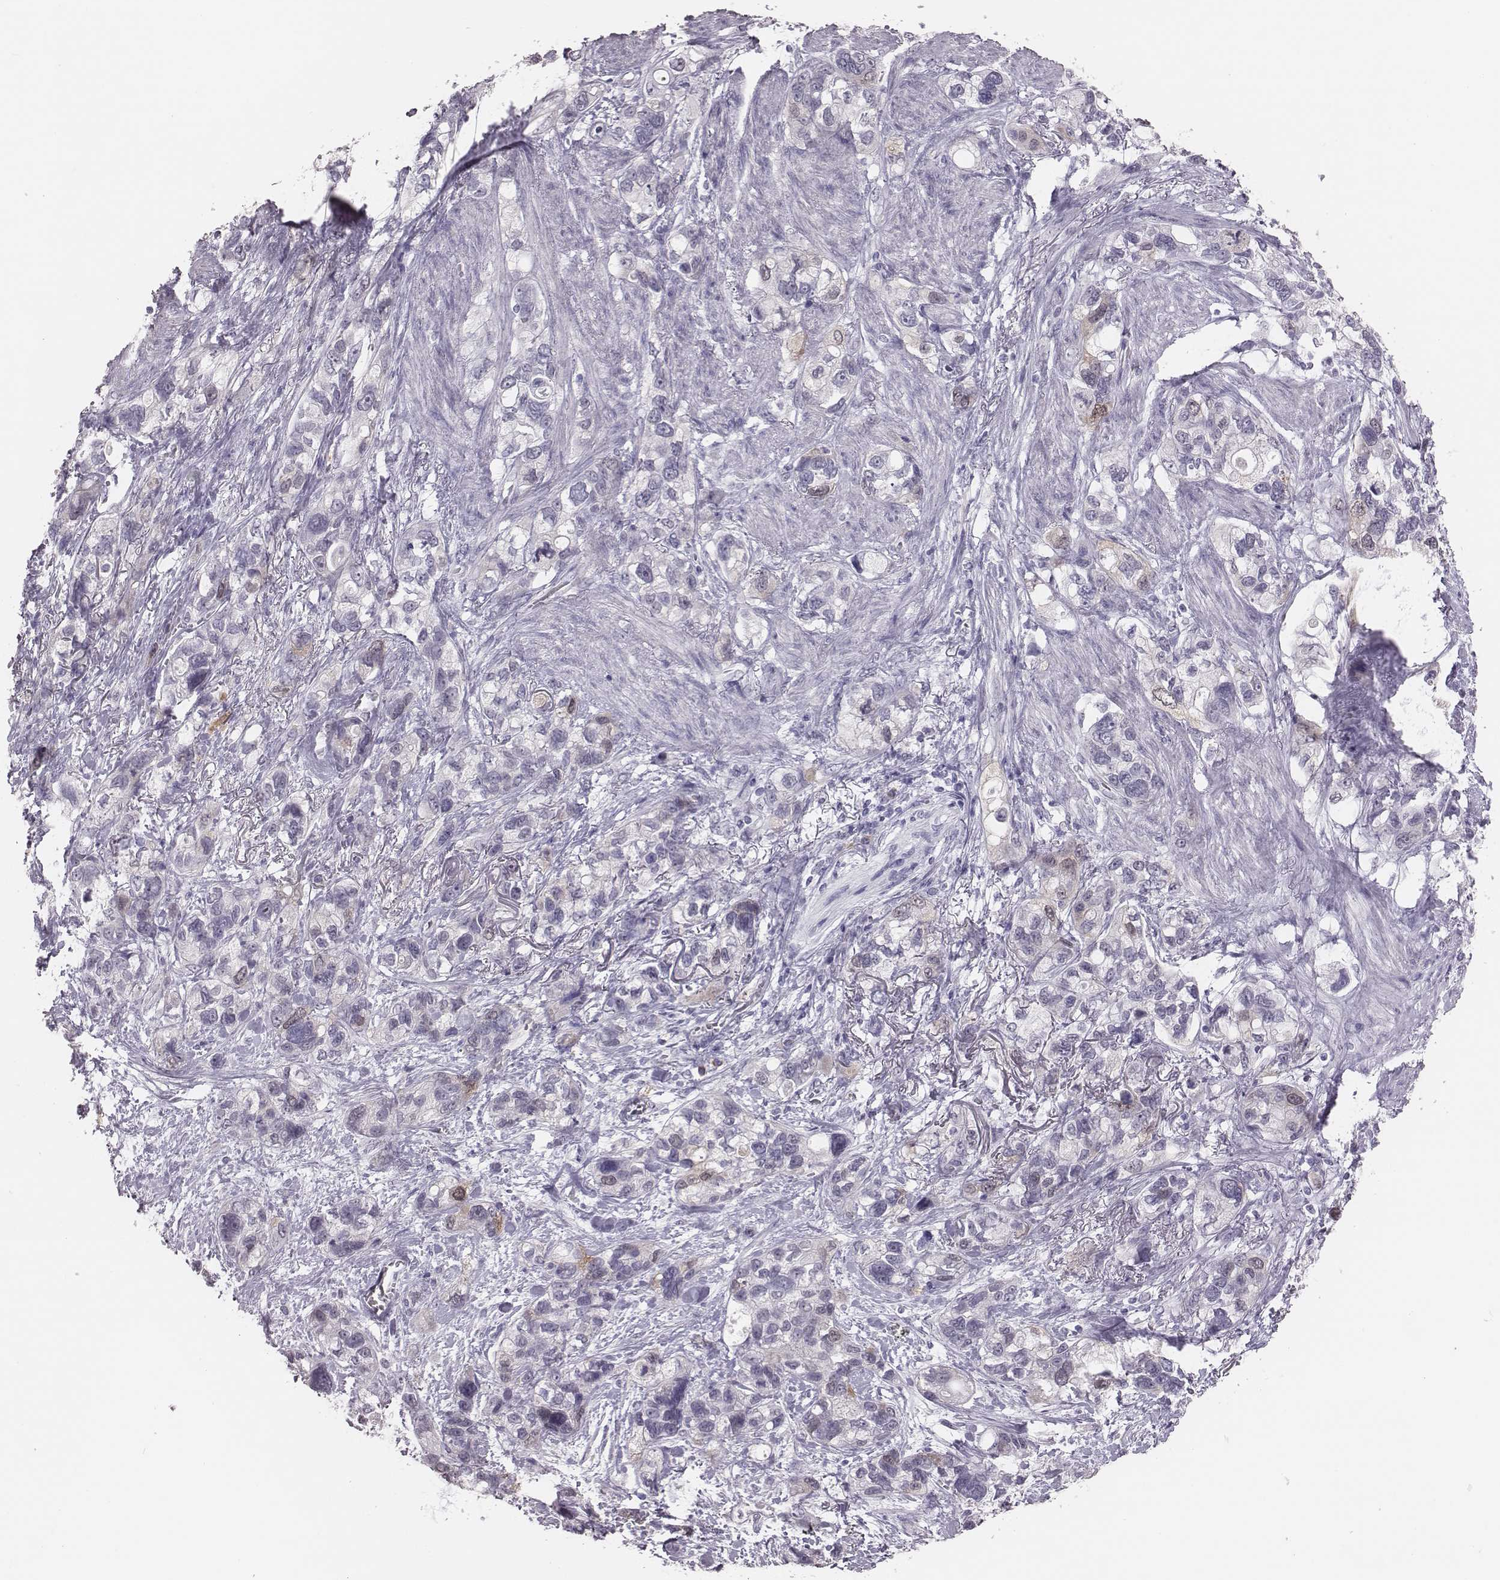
{"staining": {"intensity": "negative", "quantity": "none", "location": "none"}, "tissue": "stomach cancer", "cell_type": "Tumor cells", "image_type": "cancer", "snomed": [{"axis": "morphology", "description": "Adenocarcinoma, NOS"}, {"axis": "topography", "description": "Stomach, upper"}], "caption": "Tumor cells show no significant expression in adenocarcinoma (stomach).", "gene": "PBK", "patient": {"sex": "female", "age": 81}}